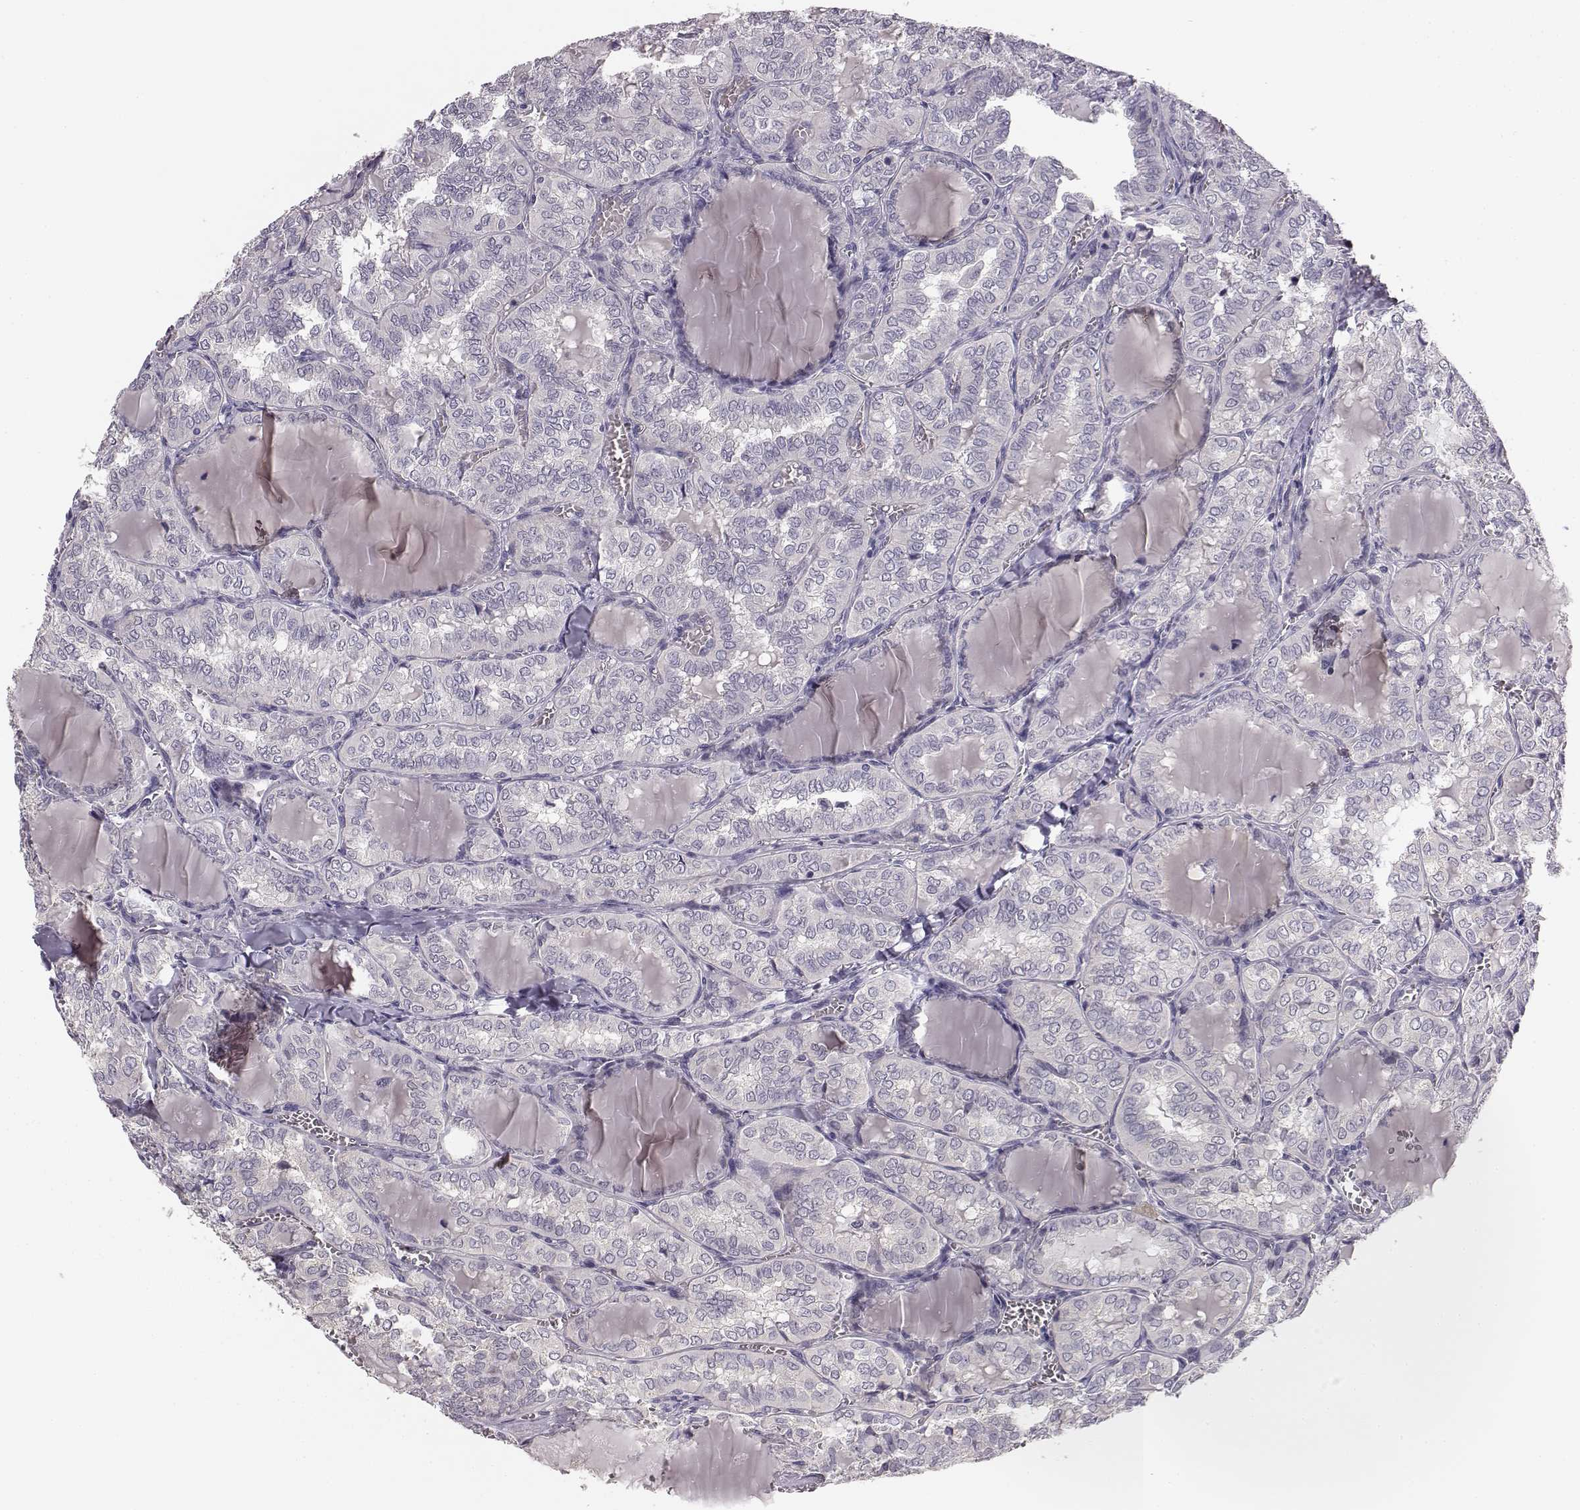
{"staining": {"intensity": "negative", "quantity": "none", "location": "none"}, "tissue": "thyroid cancer", "cell_type": "Tumor cells", "image_type": "cancer", "snomed": [{"axis": "morphology", "description": "Papillary adenocarcinoma, NOS"}, {"axis": "topography", "description": "Thyroid gland"}], "caption": "Protein analysis of thyroid papillary adenocarcinoma demonstrates no significant expression in tumor cells.", "gene": "BFSP2", "patient": {"sex": "female", "age": 41}}